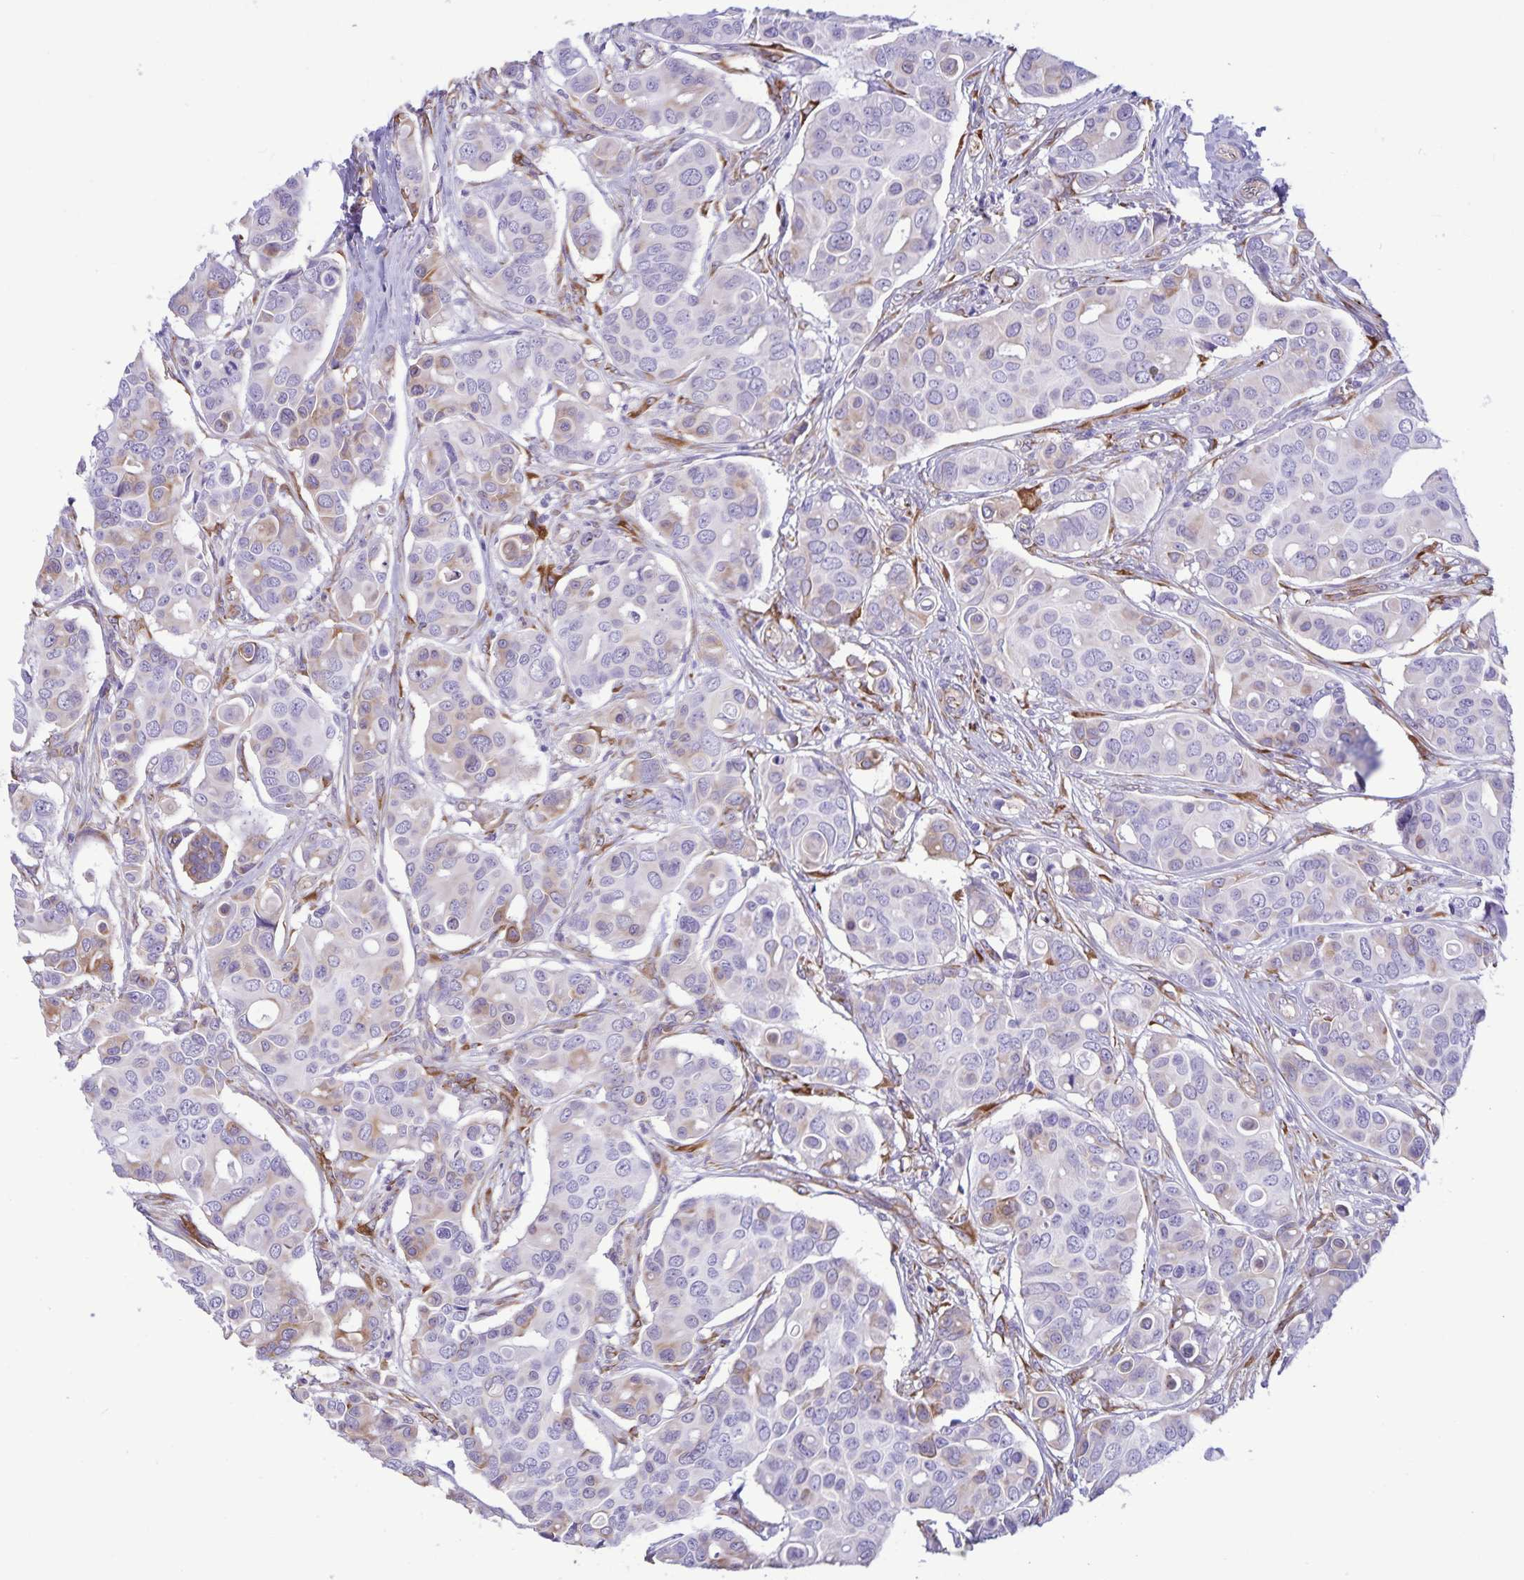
{"staining": {"intensity": "weak", "quantity": "<25%", "location": "cytoplasmic/membranous"}, "tissue": "breast cancer", "cell_type": "Tumor cells", "image_type": "cancer", "snomed": [{"axis": "morphology", "description": "Normal tissue, NOS"}, {"axis": "morphology", "description": "Duct carcinoma"}, {"axis": "topography", "description": "Skin"}, {"axis": "topography", "description": "Breast"}], "caption": "Tumor cells show no significant expression in breast infiltrating ductal carcinoma.", "gene": "RCN1", "patient": {"sex": "female", "age": 54}}